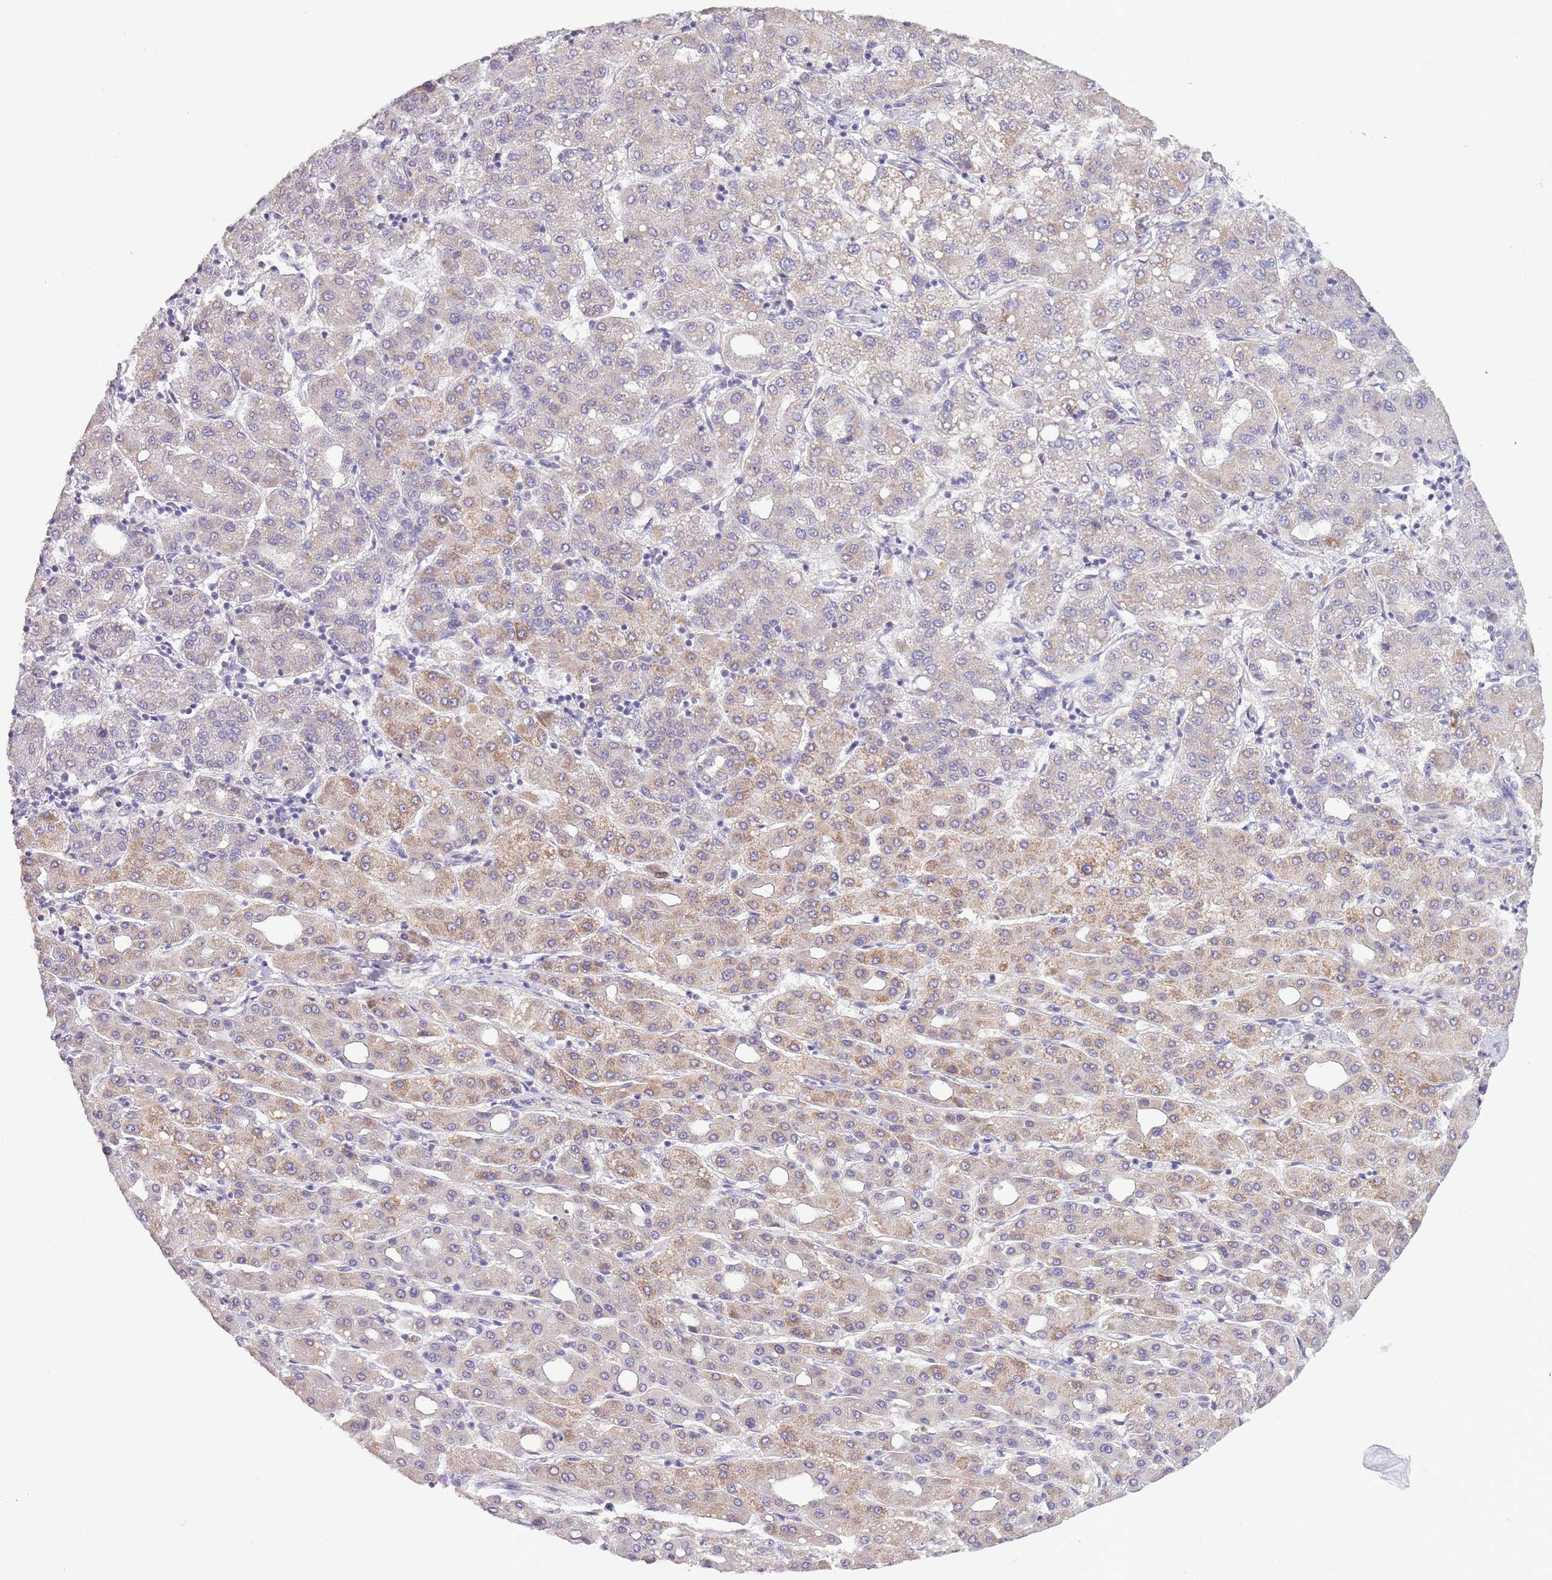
{"staining": {"intensity": "weak", "quantity": "25%-75%", "location": "cytoplasmic/membranous"}, "tissue": "liver cancer", "cell_type": "Tumor cells", "image_type": "cancer", "snomed": [{"axis": "morphology", "description": "Carcinoma, Hepatocellular, NOS"}, {"axis": "topography", "description": "Liver"}], "caption": "Liver hepatocellular carcinoma tissue reveals weak cytoplasmic/membranous expression in approximately 25%-75% of tumor cells, visualized by immunohistochemistry. (DAB IHC with brightfield microscopy, high magnification).", "gene": "ZNF658", "patient": {"sex": "male", "age": 65}}